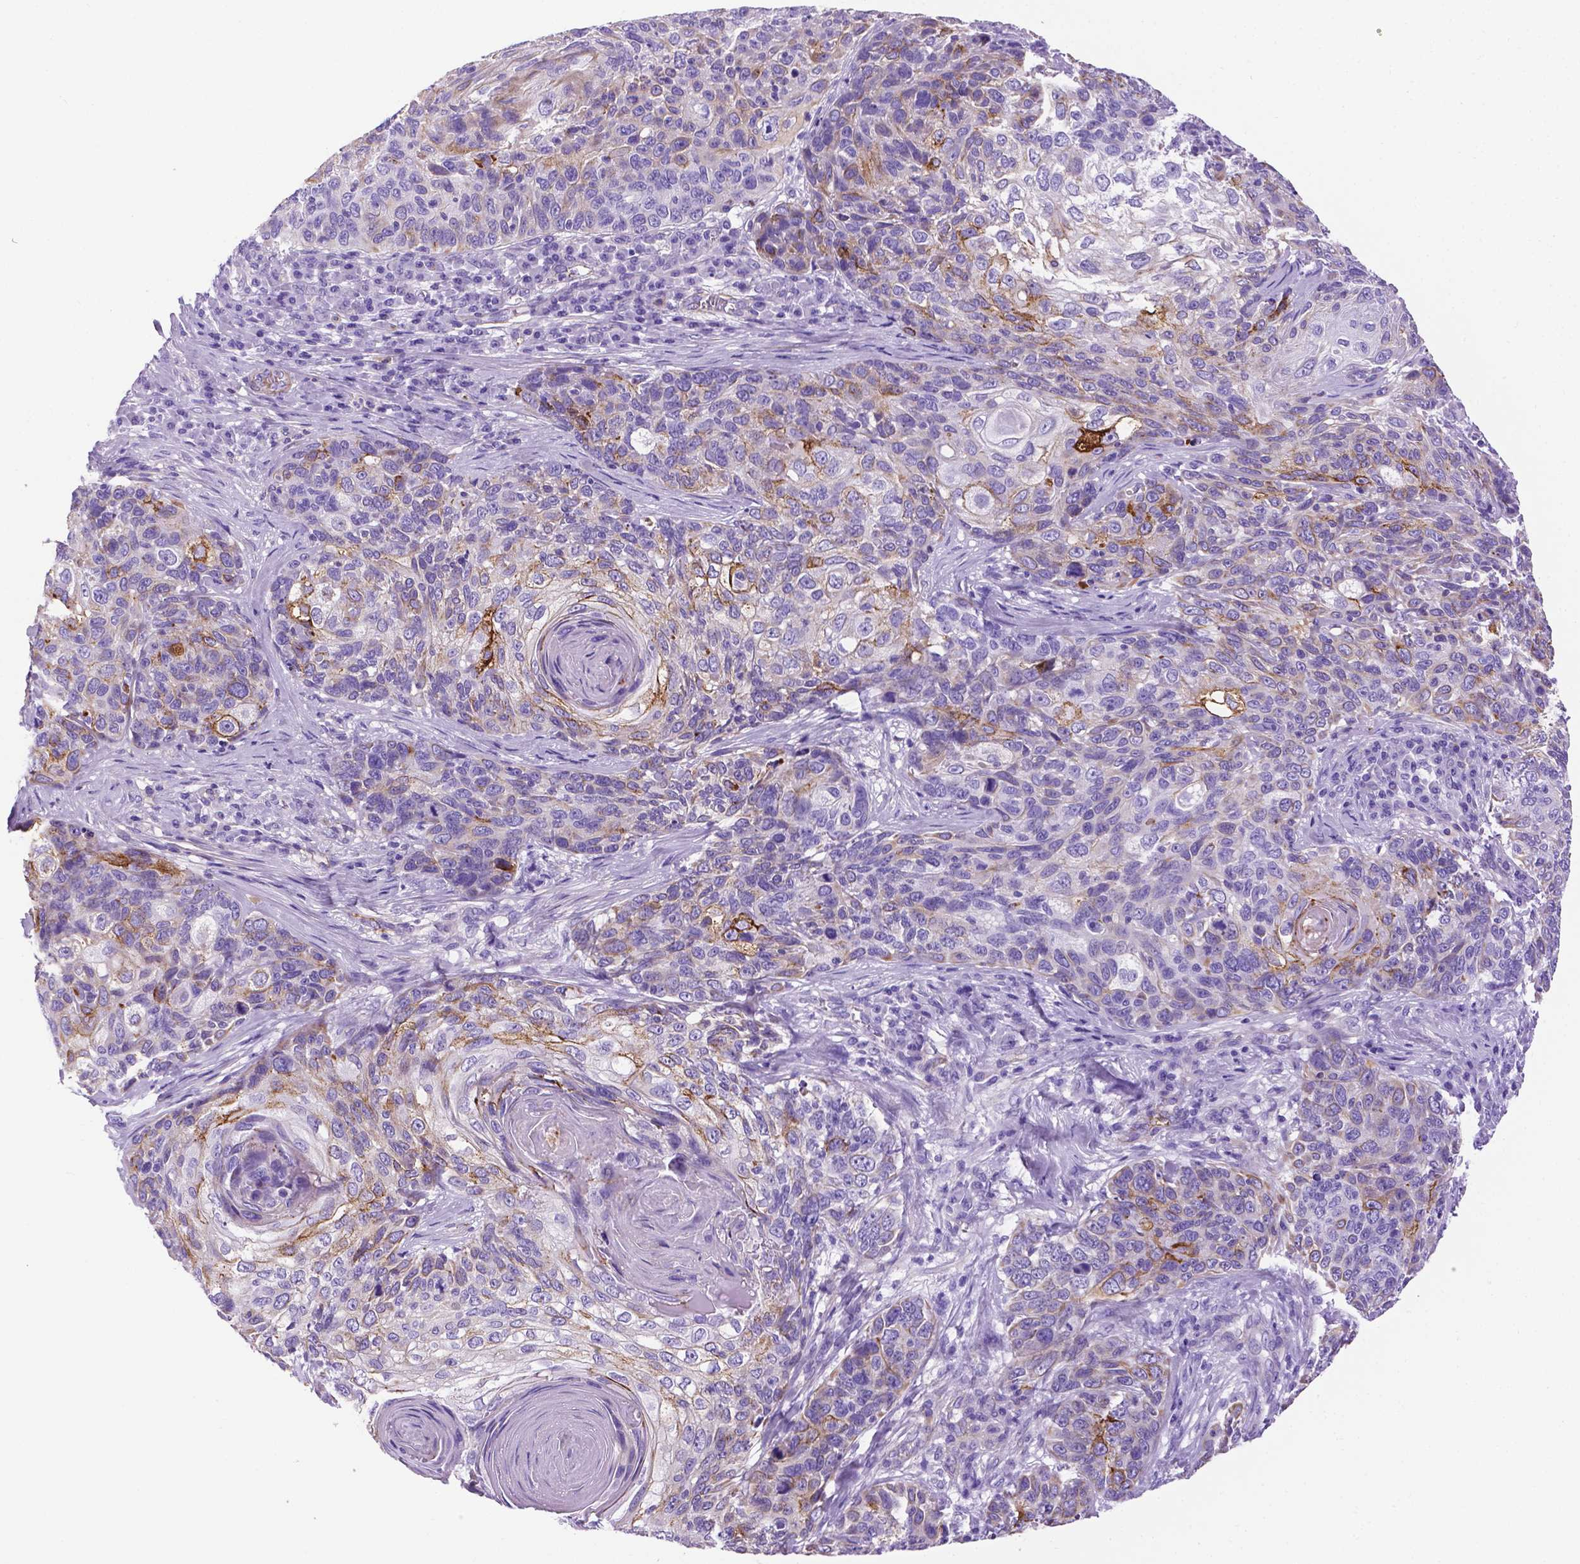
{"staining": {"intensity": "moderate", "quantity": "<25%", "location": "cytoplasmic/membranous"}, "tissue": "skin cancer", "cell_type": "Tumor cells", "image_type": "cancer", "snomed": [{"axis": "morphology", "description": "Squamous cell carcinoma, NOS"}, {"axis": "topography", "description": "Skin"}], "caption": "Skin squamous cell carcinoma stained with a protein marker reveals moderate staining in tumor cells.", "gene": "APOE", "patient": {"sex": "male", "age": 92}}